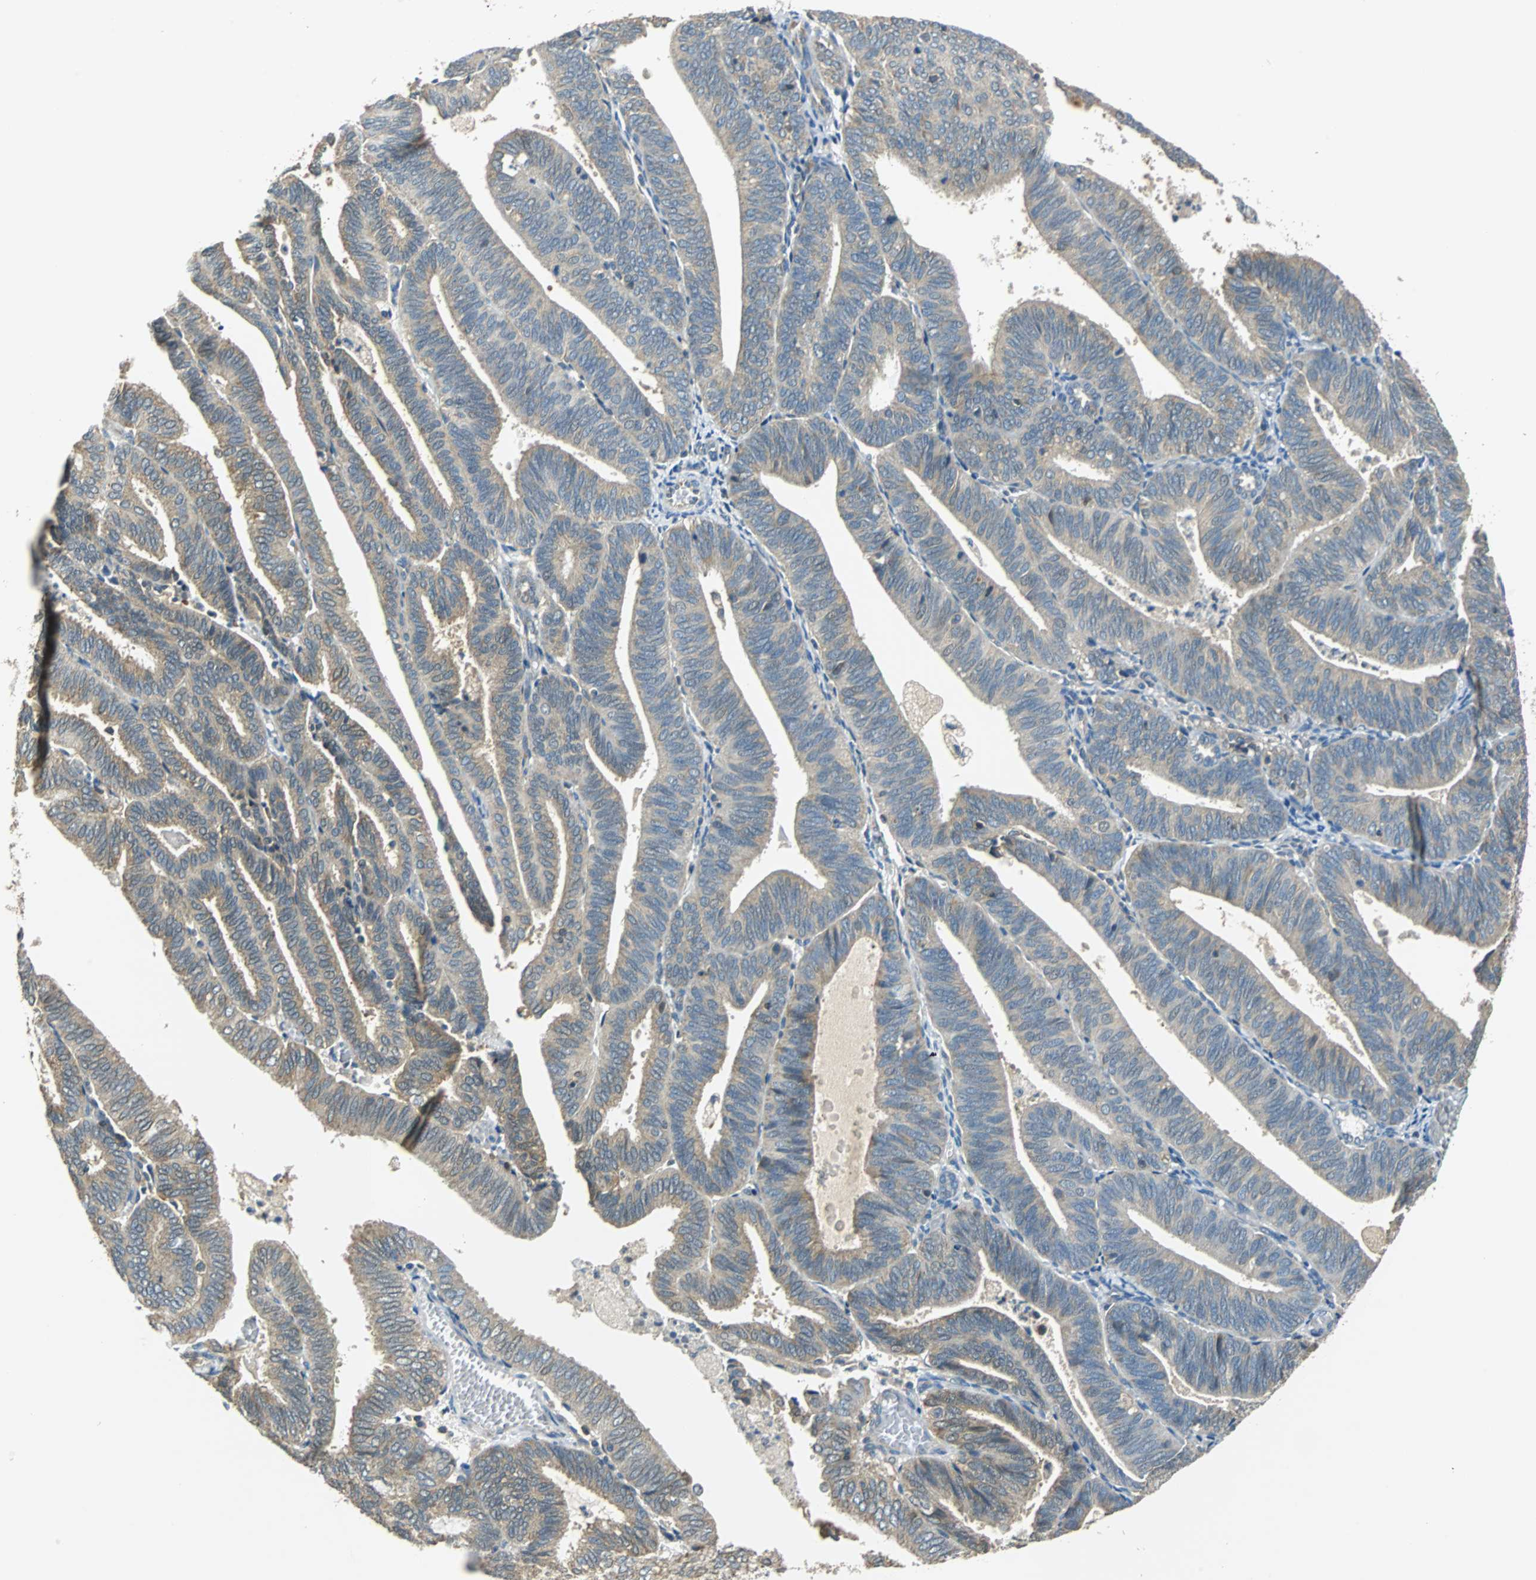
{"staining": {"intensity": "weak", "quantity": ">75%", "location": "cytoplasmic/membranous"}, "tissue": "endometrial cancer", "cell_type": "Tumor cells", "image_type": "cancer", "snomed": [{"axis": "morphology", "description": "Adenocarcinoma, NOS"}, {"axis": "topography", "description": "Uterus"}], "caption": "Immunohistochemistry histopathology image of neoplastic tissue: endometrial cancer (adenocarcinoma) stained using IHC shows low levels of weak protein expression localized specifically in the cytoplasmic/membranous of tumor cells, appearing as a cytoplasmic/membranous brown color.", "gene": "CPA3", "patient": {"sex": "female", "age": 60}}